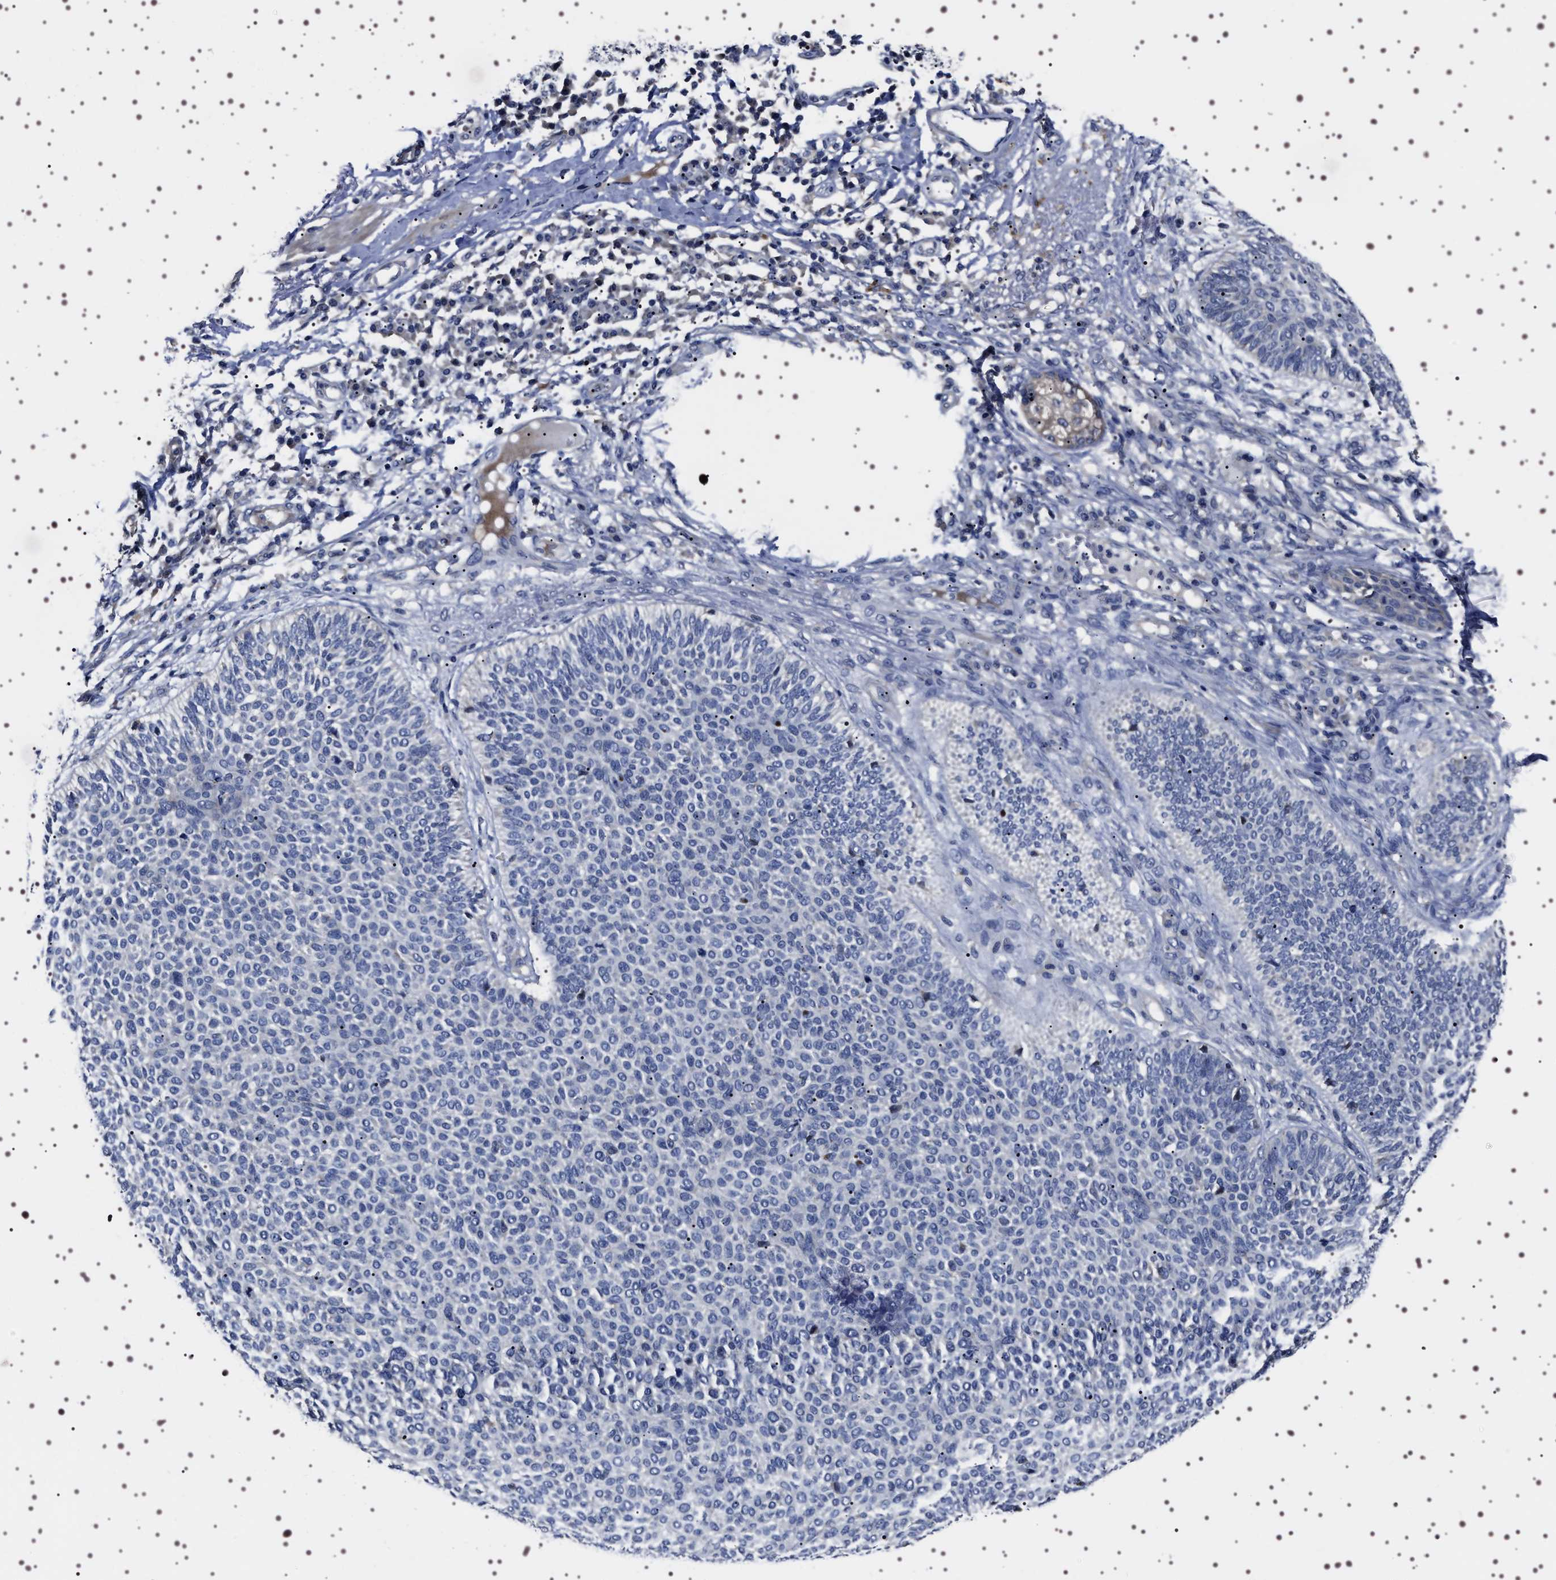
{"staining": {"intensity": "negative", "quantity": "none", "location": "none"}, "tissue": "skin cancer", "cell_type": "Tumor cells", "image_type": "cancer", "snomed": [{"axis": "morphology", "description": "Normal tissue, NOS"}, {"axis": "morphology", "description": "Basal cell carcinoma"}, {"axis": "topography", "description": "Skin"}], "caption": "This is an immunohistochemistry (IHC) histopathology image of human basal cell carcinoma (skin). There is no positivity in tumor cells.", "gene": "TARBP1", "patient": {"sex": "male", "age": 52}}